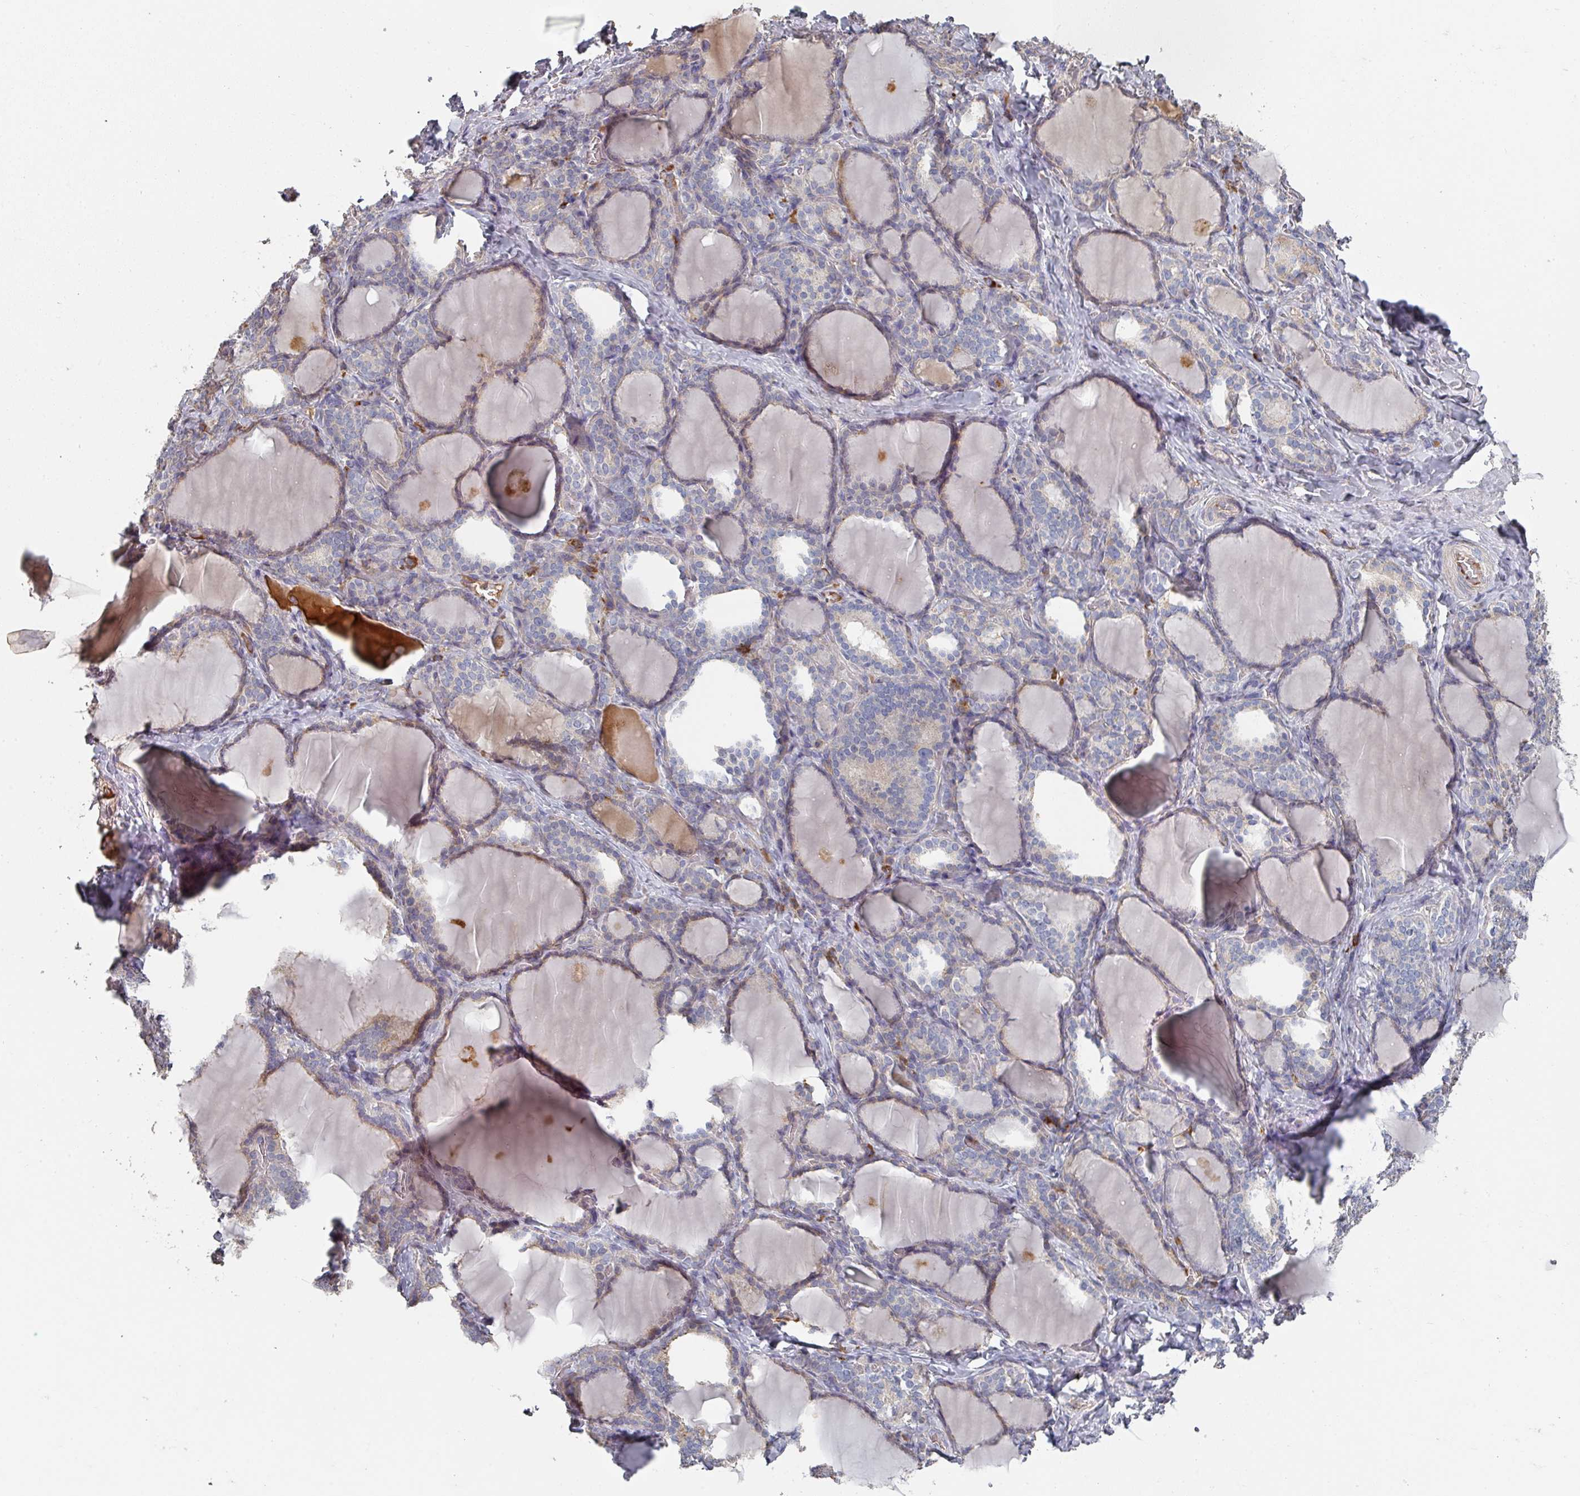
{"staining": {"intensity": "weak", "quantity": "25%-75%", "location": "cytoplasmic/membranous"}, "tissue": "thyroid gland", "cell_type": "Glandular cells", "image_type": "normal", "snomed": [{"axis": "morphology", "description": "Normal tissue, NOS"}, {"axis": "topography", "description": "Thyroid gland"}], "caption": "Human thyroid gland stained for a protein (brown) exhibits weak cytoplasmic/membranous positive expression in approximately 25%-75% of glandular cells.", "gene": "ENSG00000249773", "patient": {"sex": "female", "age": 31}}